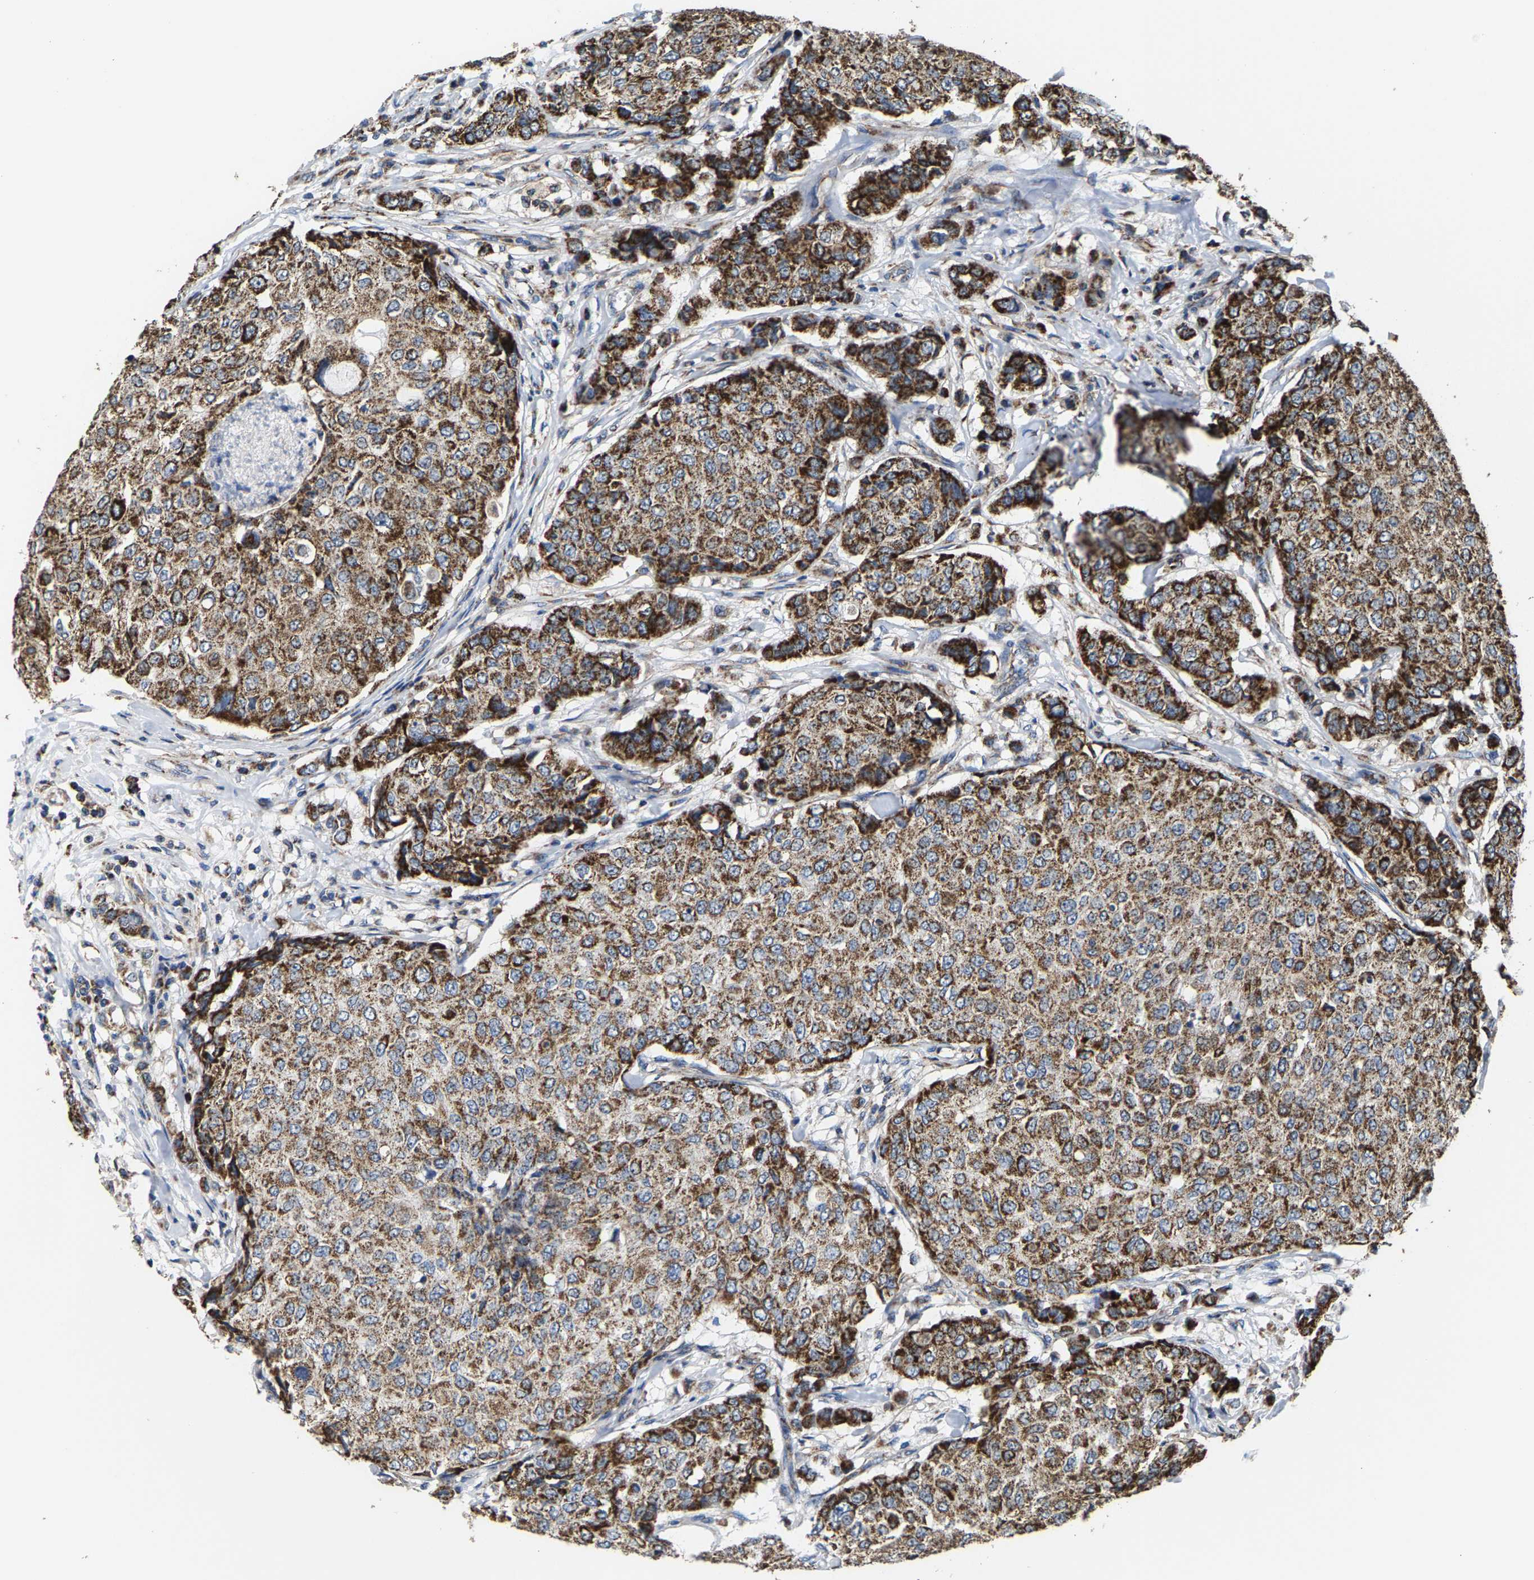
{"staining": {"intensity": "strong", "quantity": ">75%", "location": "cytoplasmic/membranous"}, "tissue": "breast cancer", "cell_type": "Tumor cells", "image_type": "cancer", "snomed": [{"axis": "morphology", "description": "Duct carcinoma"}, {"axis": "topography", "description": "Breast"}], "caption": "Immunohistochemical staining of breast invasive ductal carcinoma shows high levels of strong cytoplasmic/membranous positivity in approximately >75% of tumor cells. (Stains: DAB (3,3'-diaminobenzidine) in brown, nuclei in blue, Microscopy: brightfield microscopy at high magnification).", "gene": "SHMT2", "patient": {"sex": "female", "age": 27}}